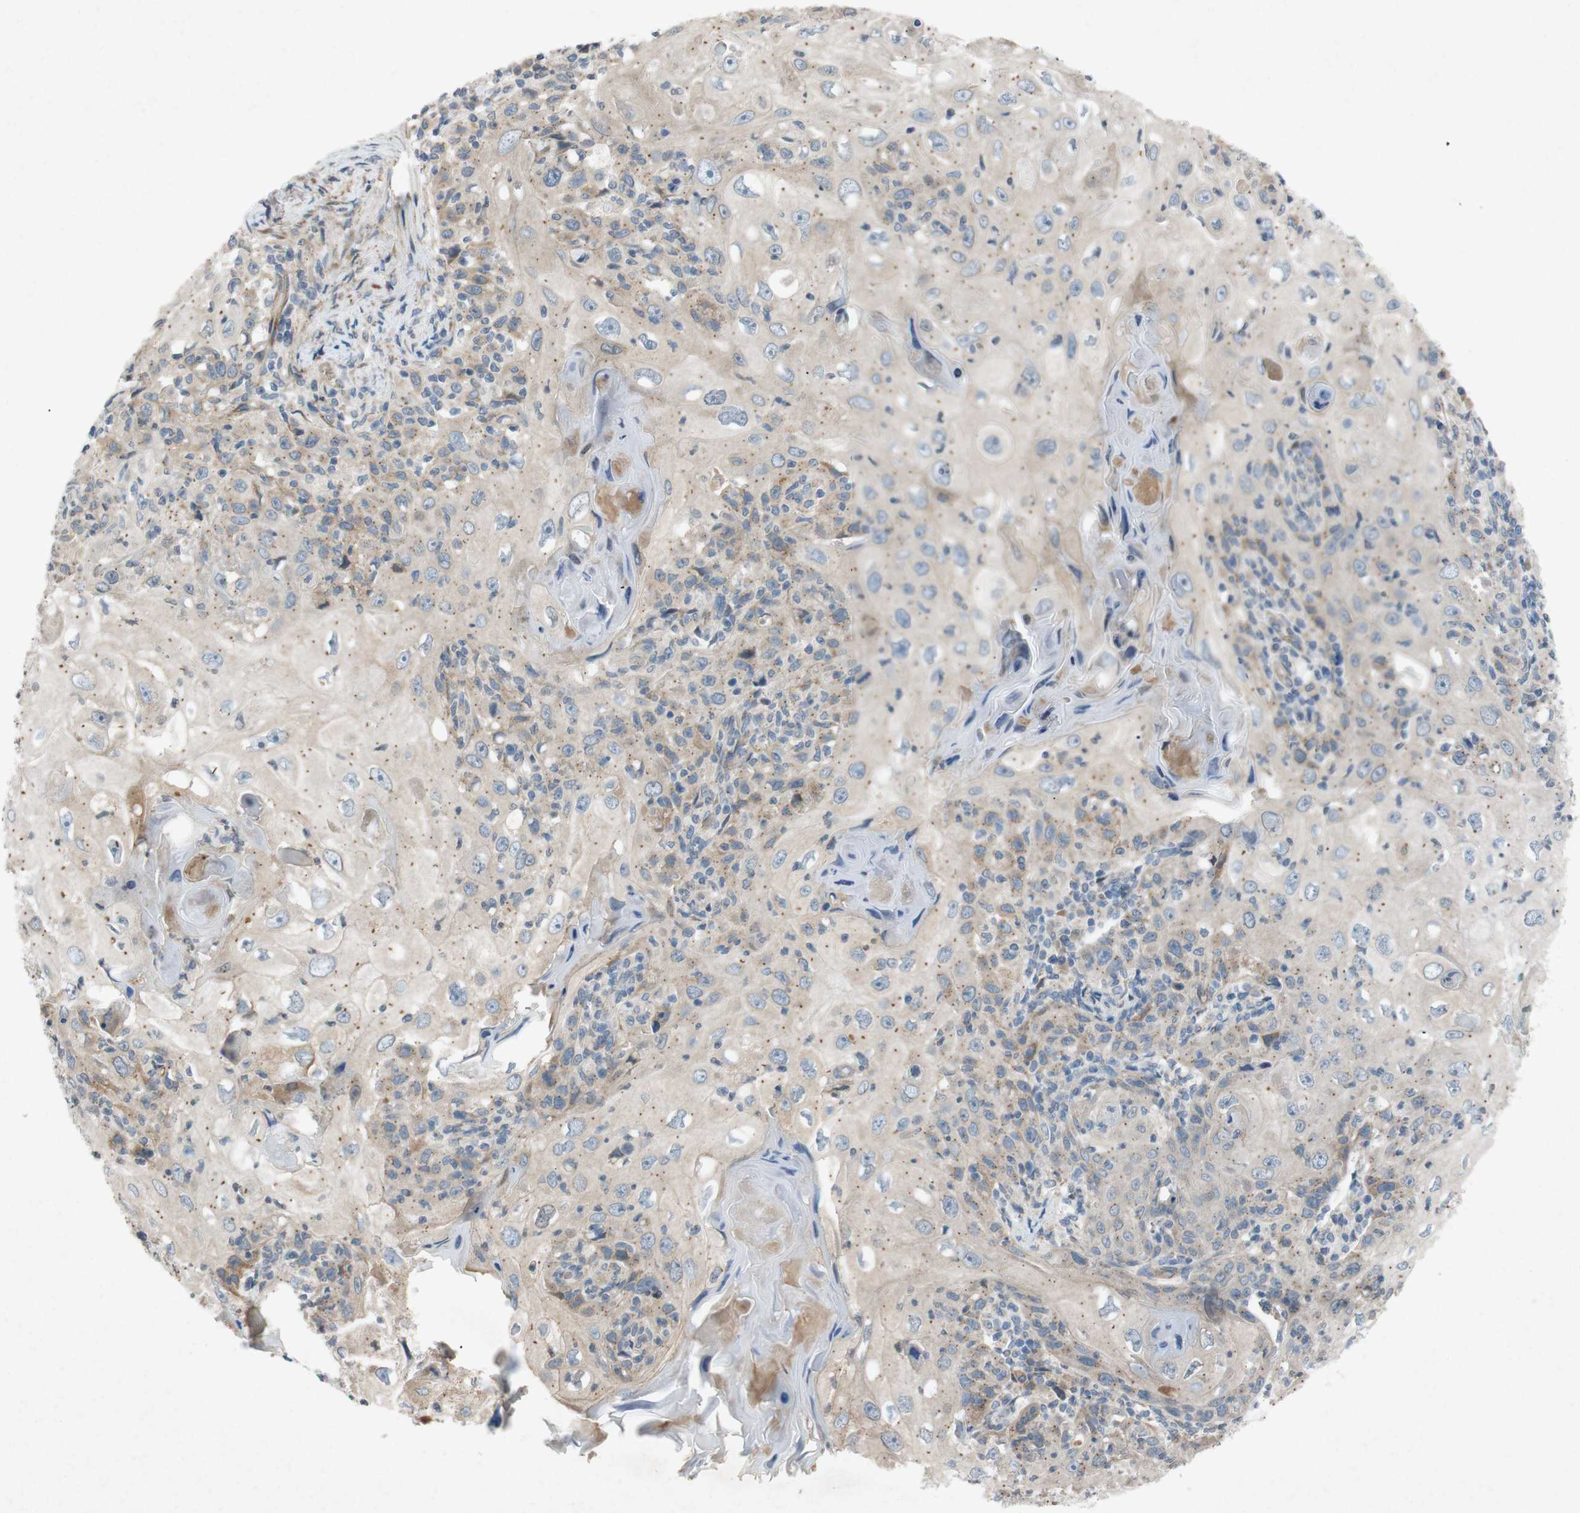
{"staining": {"intensity": "weak", "quantity": ">75%", "location": "cytoplasmic/membranous"}, "tissue": "skin cancer", "cell_type": "Tumor cells", "image_type": "cancer", "snomed": [{"axis": "morphology", "description": "Squamous cell carcinoma, NOS"}, {"axis": "topography", "description": "Skin"}], "caption": "A brown stain shows weak cytoplasmic/membranous staining of a protein in human skin squamous cell carcinoma tumor cells.", "gene": "ADD2", "patient": {"sex": "female", "age": 88}}